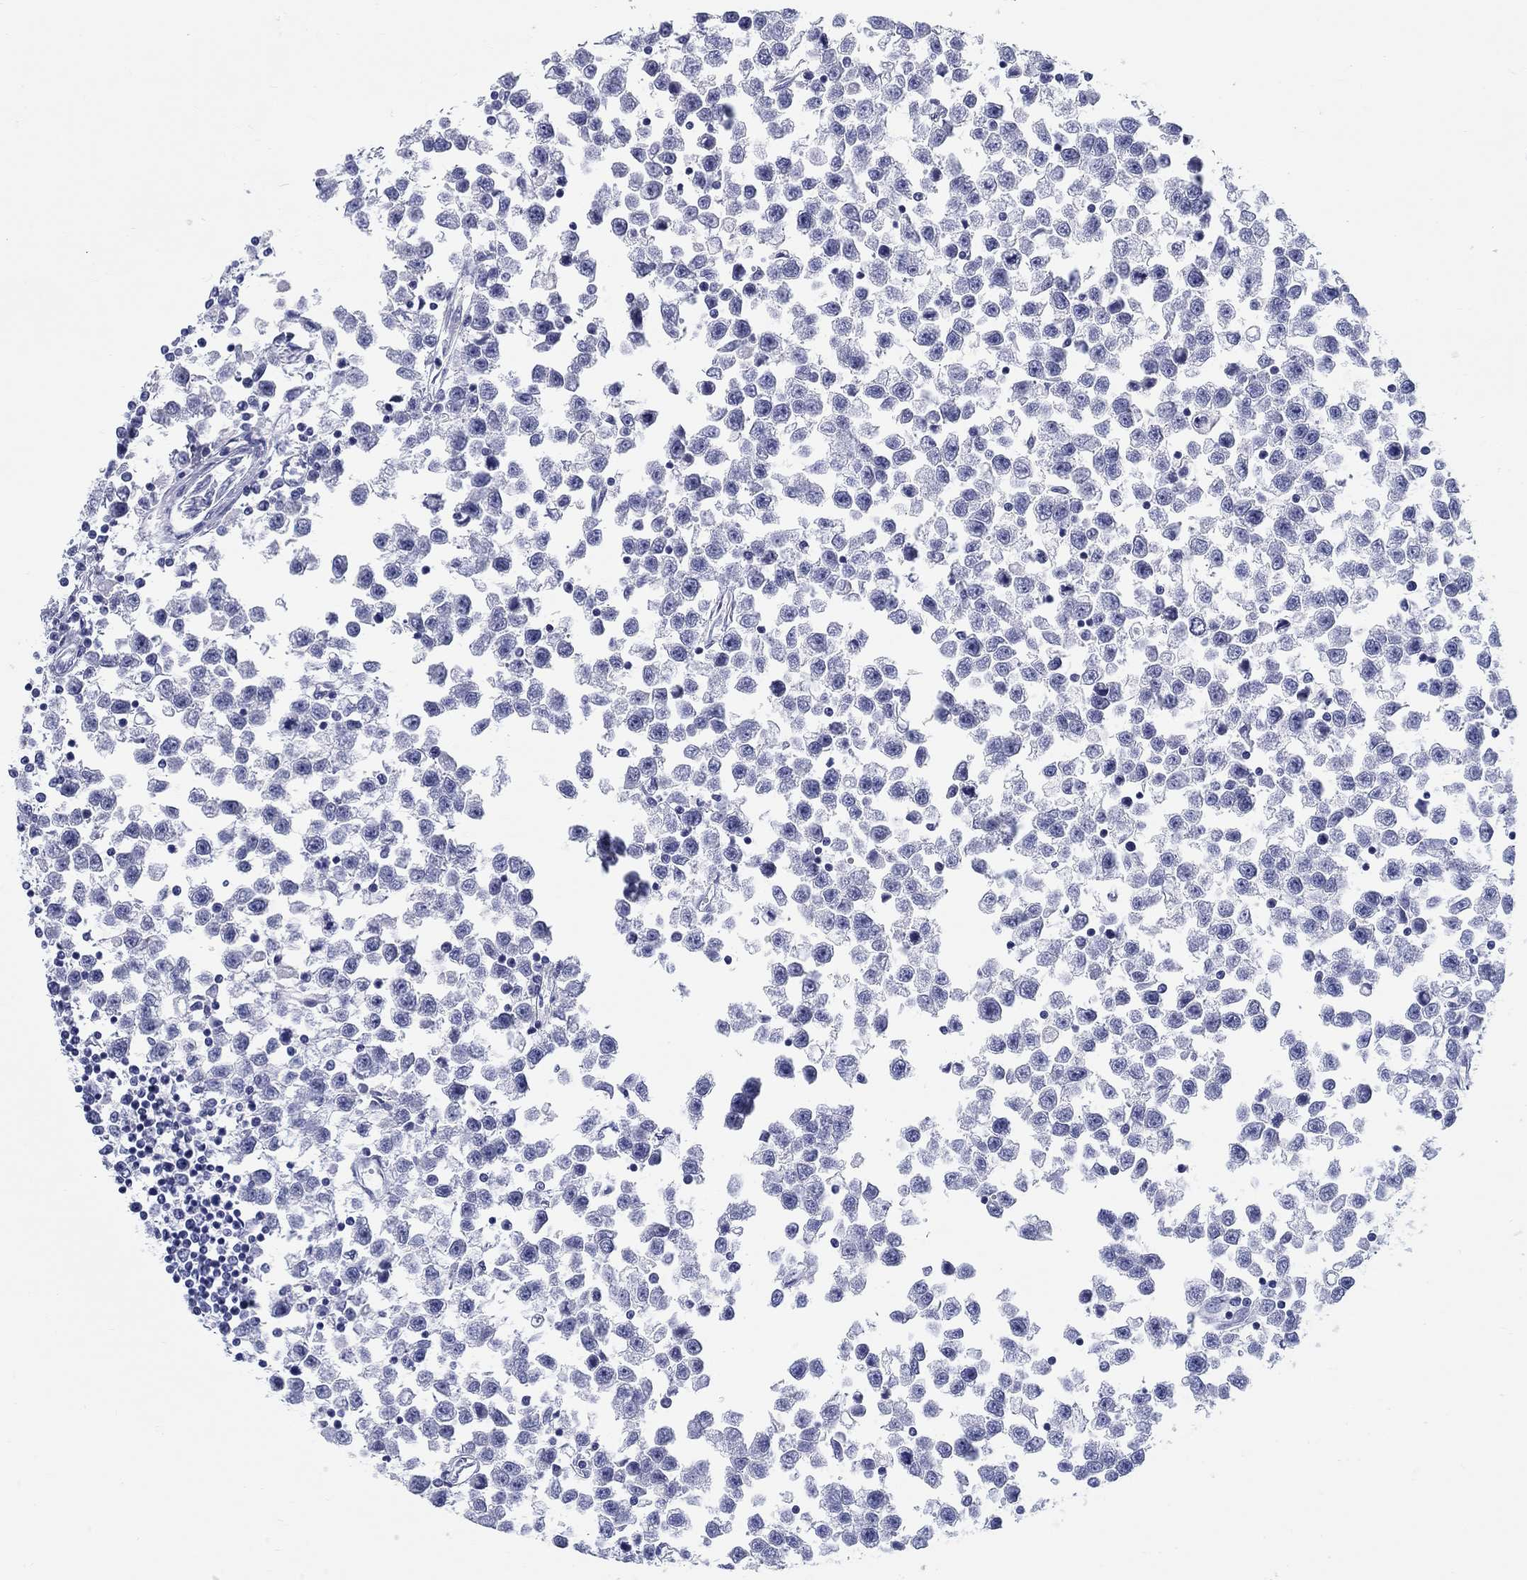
{"staining": {"intensity": "negative", "quantity": "none", "location": "none"}, "tissue": "testis cancer", "cell_type": "Tumor cells", "image_type": "cancer", "snomed": [{"axis": "morphology", "description": "Seminoma, NOS"}, {"axis": "topography", "description": "Testis"}], "caption": "Immunohistochemistry (IHC) photomicrograph of human testis seminoma stained for a protein (brown), which exhibits no staining in tumor cells. Nuclei are stained in blue.", "gene": "LAMP5", "patient": {"sex": "male", "age": 34}}